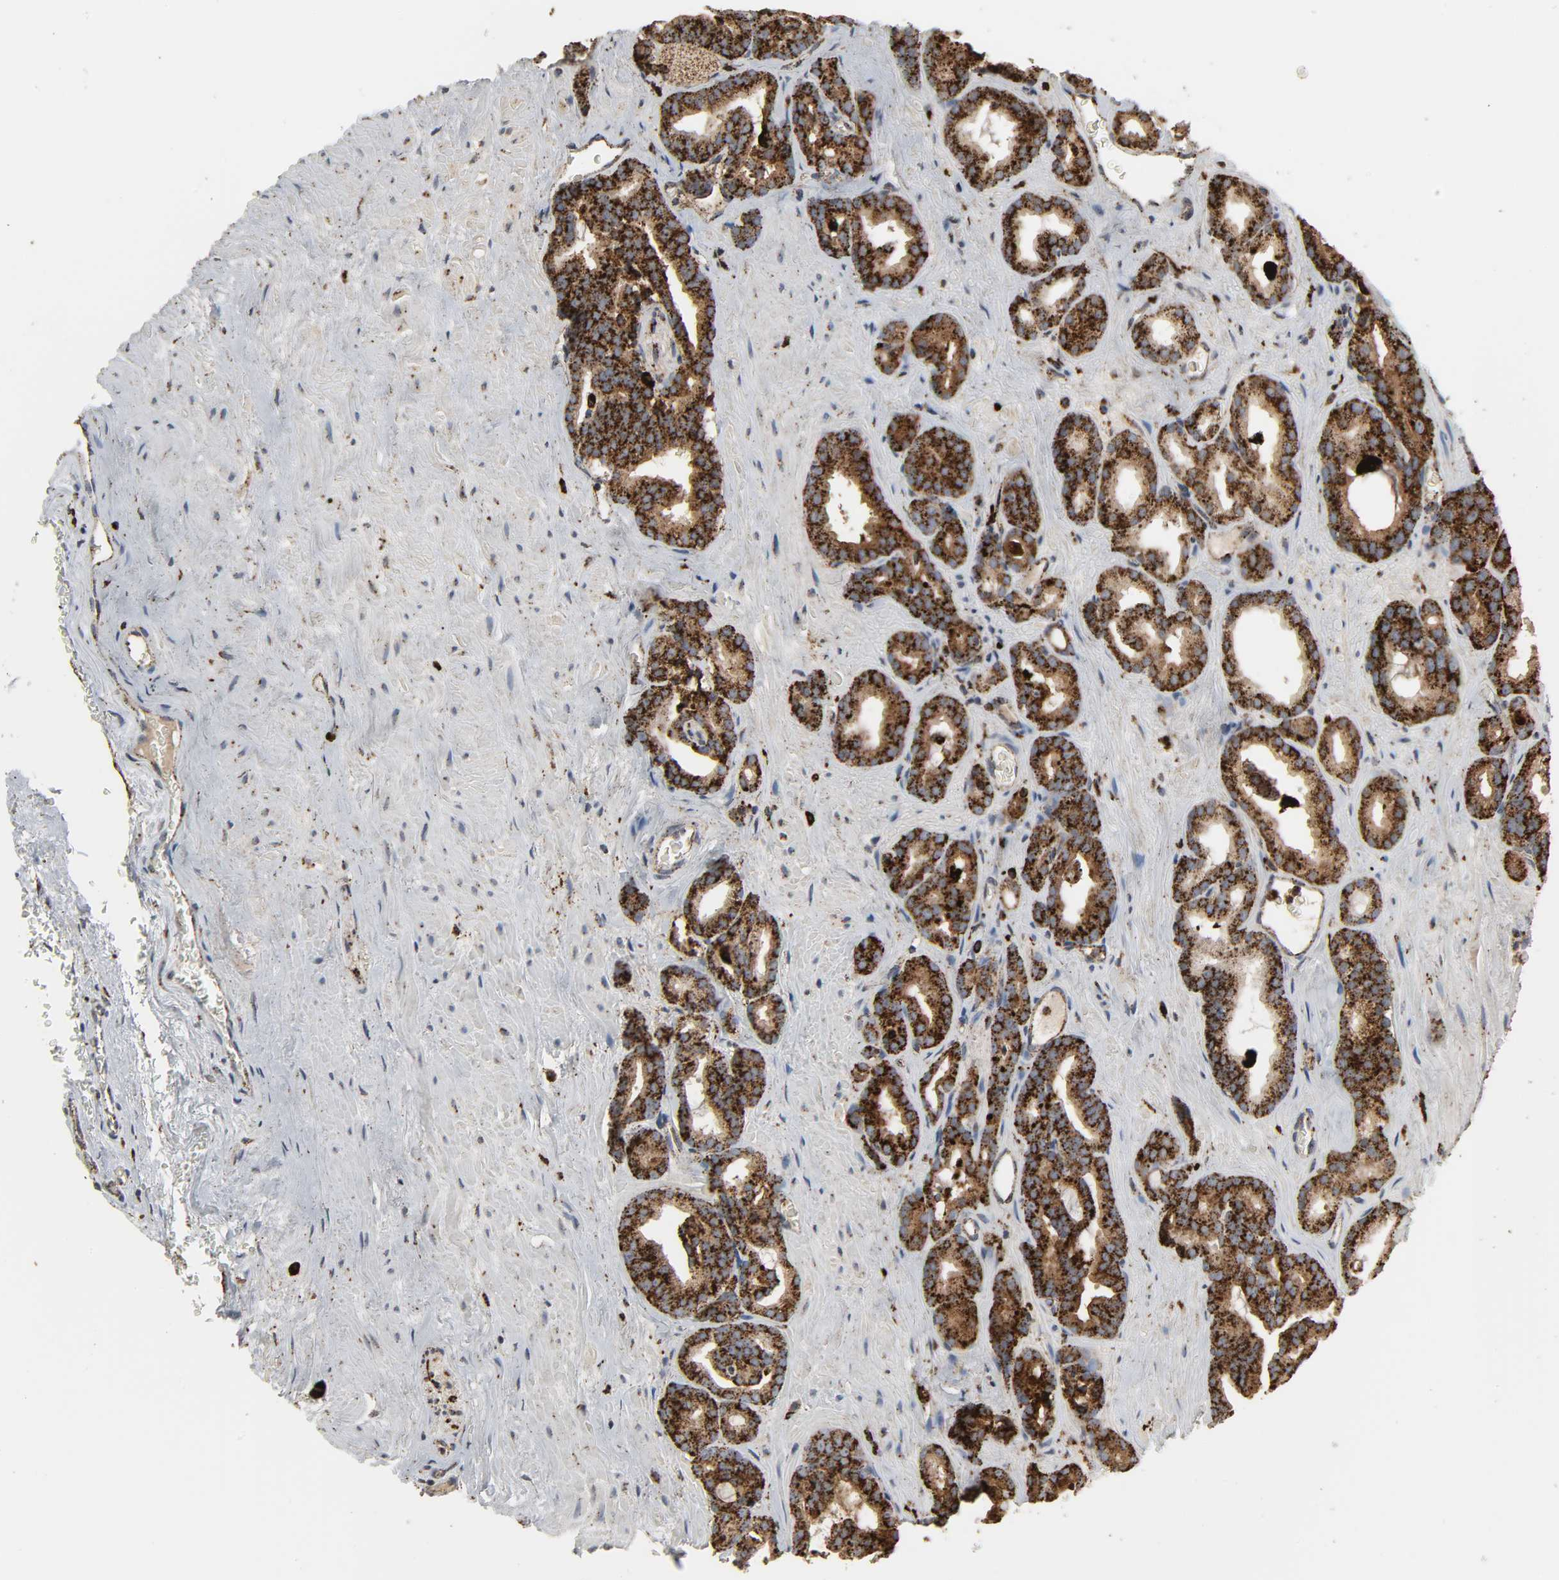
{"staining": {"intensity": "strong", "quantity": ">75%", "location": "cytoplasmic/membranous"}, "tissue": "prostate cancer", "cell_type": "Tumor cells", "image_type": "cancer", "snomed": [{"axis": "morphology", "description": "Adenocarcinoma, Low grade"}, {"axis": "topography", "description": "Prostate"}], "caption": "Protein expression by immunohistochemistry reveals strong cytoplasmic/membranous staining in approximately >75% of tumor cells in prostate cancer. Nuclei are stained in blue.", "gene": "PSAP", "patient": {"sex": "male", "age": 63}}